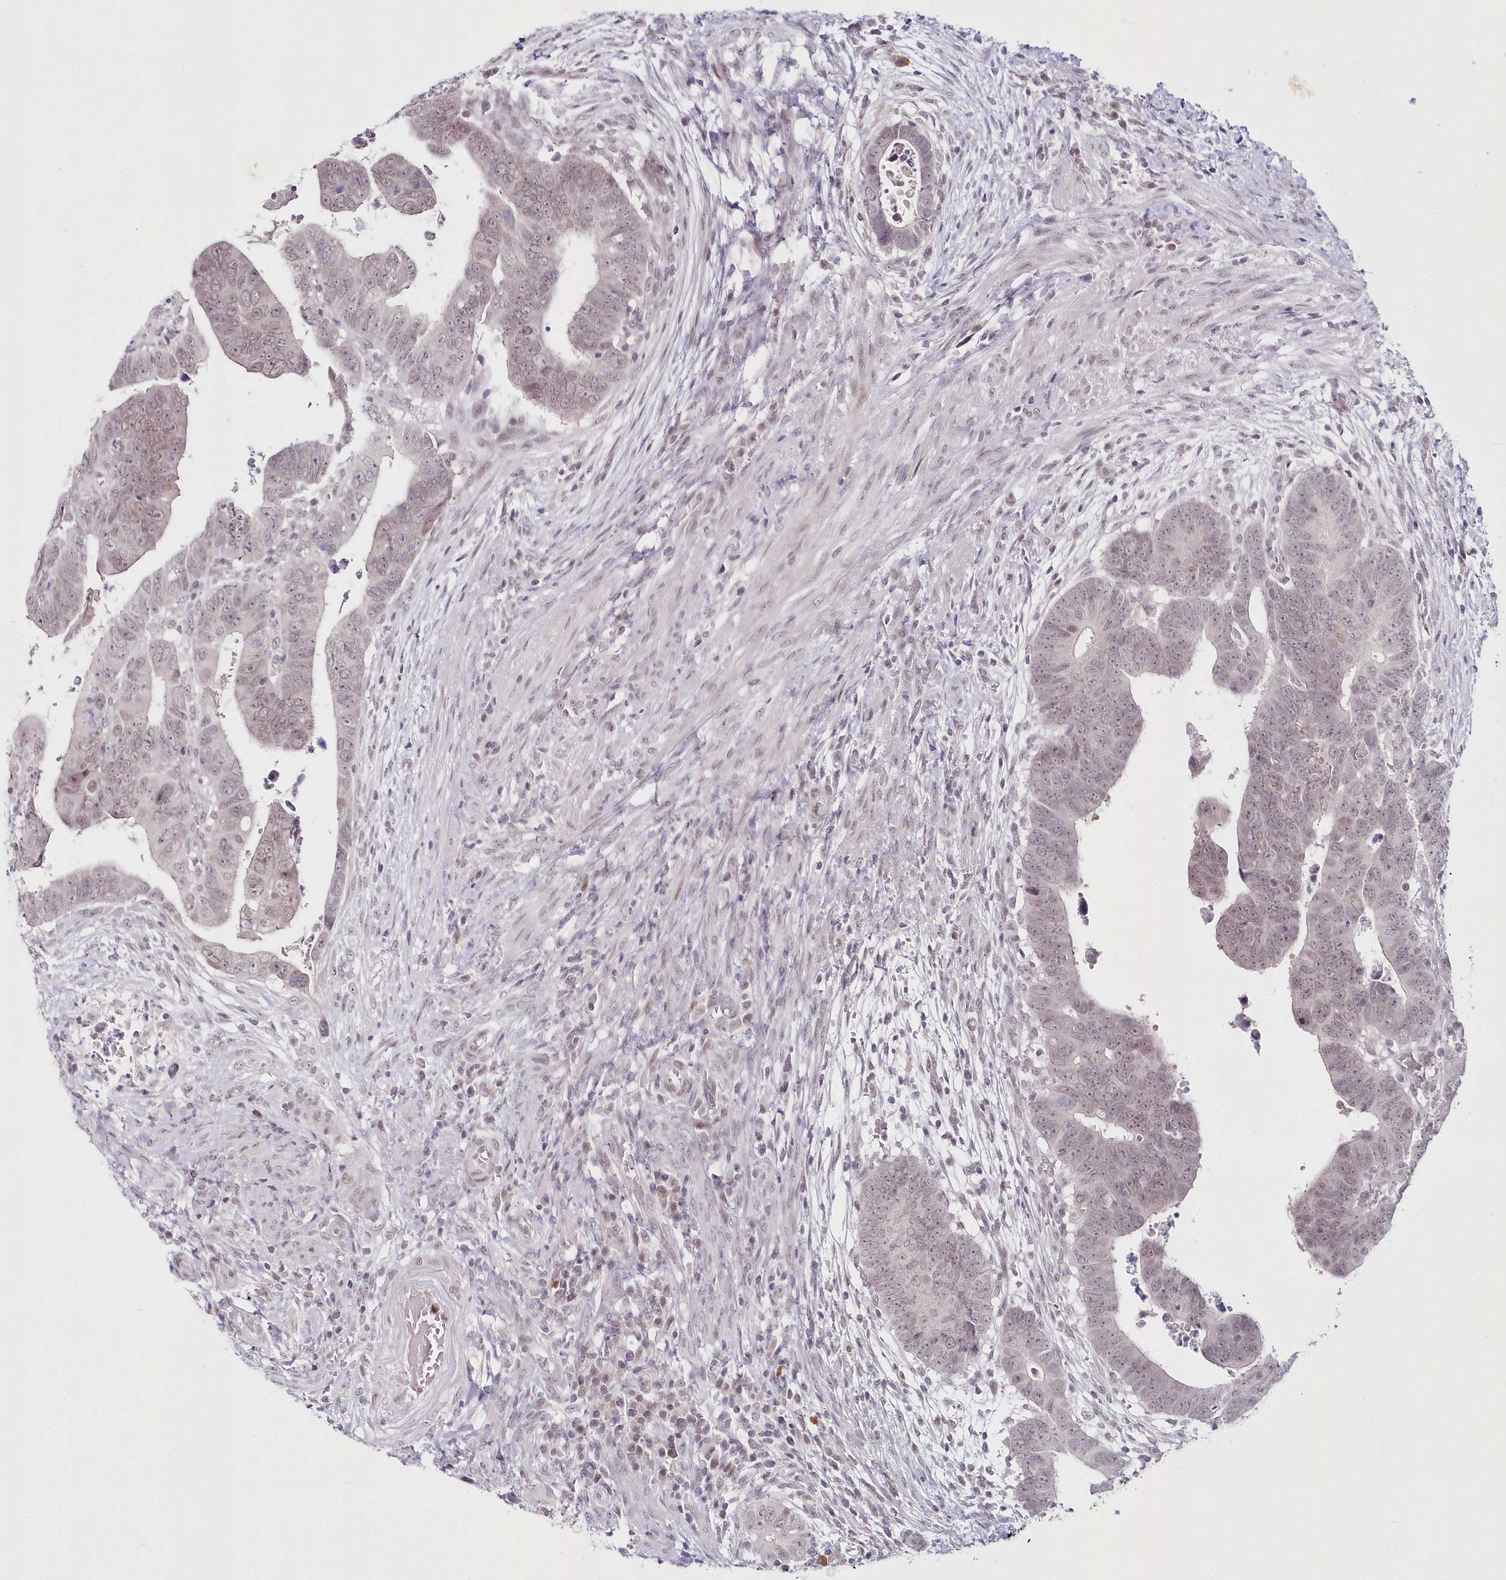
{"staining": {"intensity": "weak", "quantity": "<25%", "location": "nuclear"}, "tissue": "colorectal cancer", "cell_type": "Tumor cells", "image_type": "cancer", "snomed": [{"axis": "morphology", "description": "Normal tissue, NOS"}, {"axis": "morphology", "description": "Adenocarcinoma, NOS"}, {"axis": "topography", "description": "Rectum"}], "caption": "High magnification brightfield microscopy of colorectal cancer stained with DAB (brown) and counterstained with hematoxylin (blue): tumor cells show no significant expression.", "gene": "HYCC2", "patient": {"sex": "female", "age": 65}}